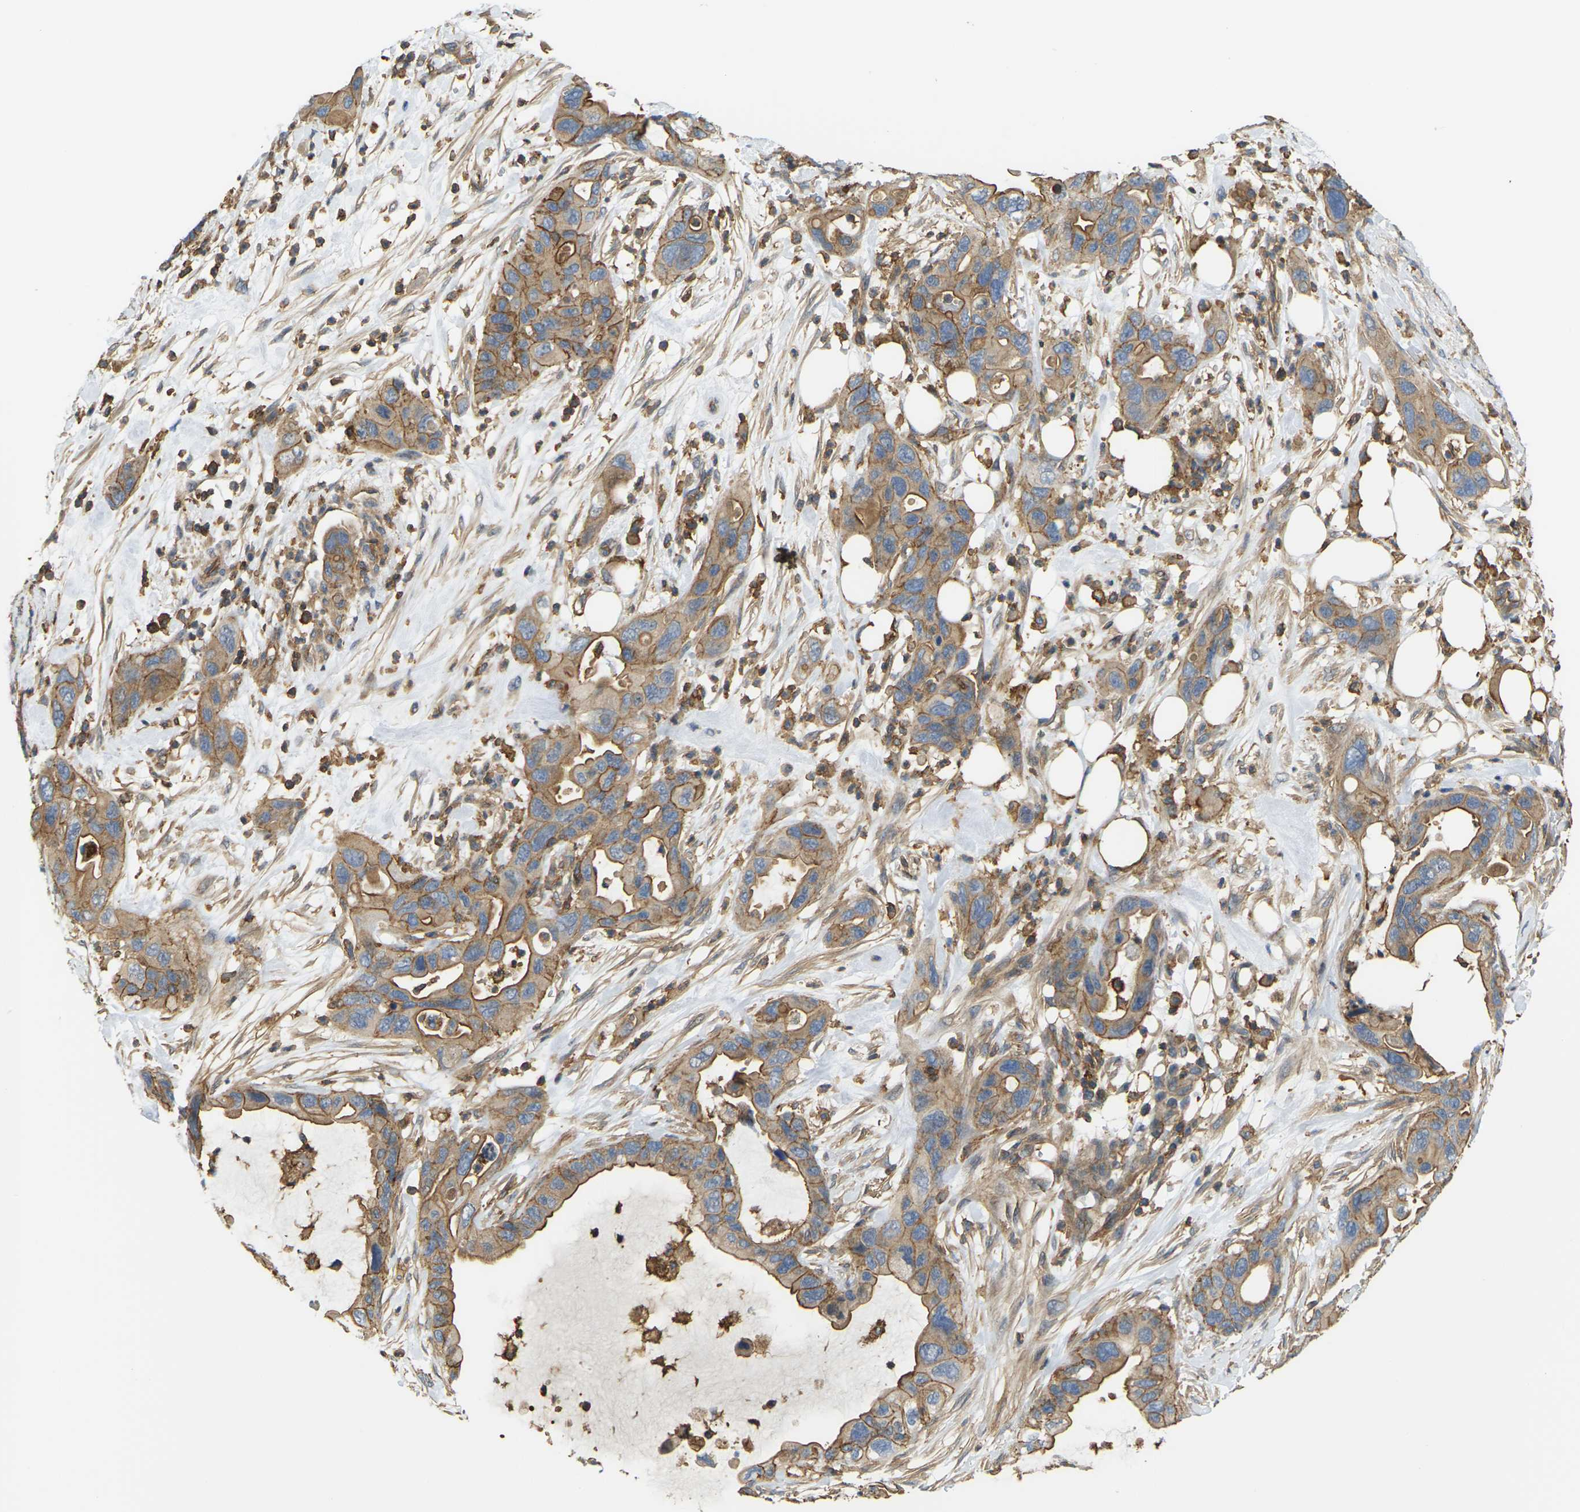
{"staining": {"intensity": "moderate", "quantity": ">75%", "location": "cytoplasmic/membranous"}, "tissue": "pancreatic cancer", "cell_type": "Tumor cells", "image_type": "cancer", "snomed": [{"axis": "morphology", "description": "Adenocarcinoma, NOS"}, {"axis": "topography", "description": "Pancreas"}], "caption": "DAB (3,3'-diaminobenzidine) immunohistochemical staining of pancreatic adenocarcinoma reveals moderate cytoplasmic/membranous protein positivity in about >75% of tumor cells.", "gene": "IQGAP1", "patient": {"sex": "female", "age": 71}}